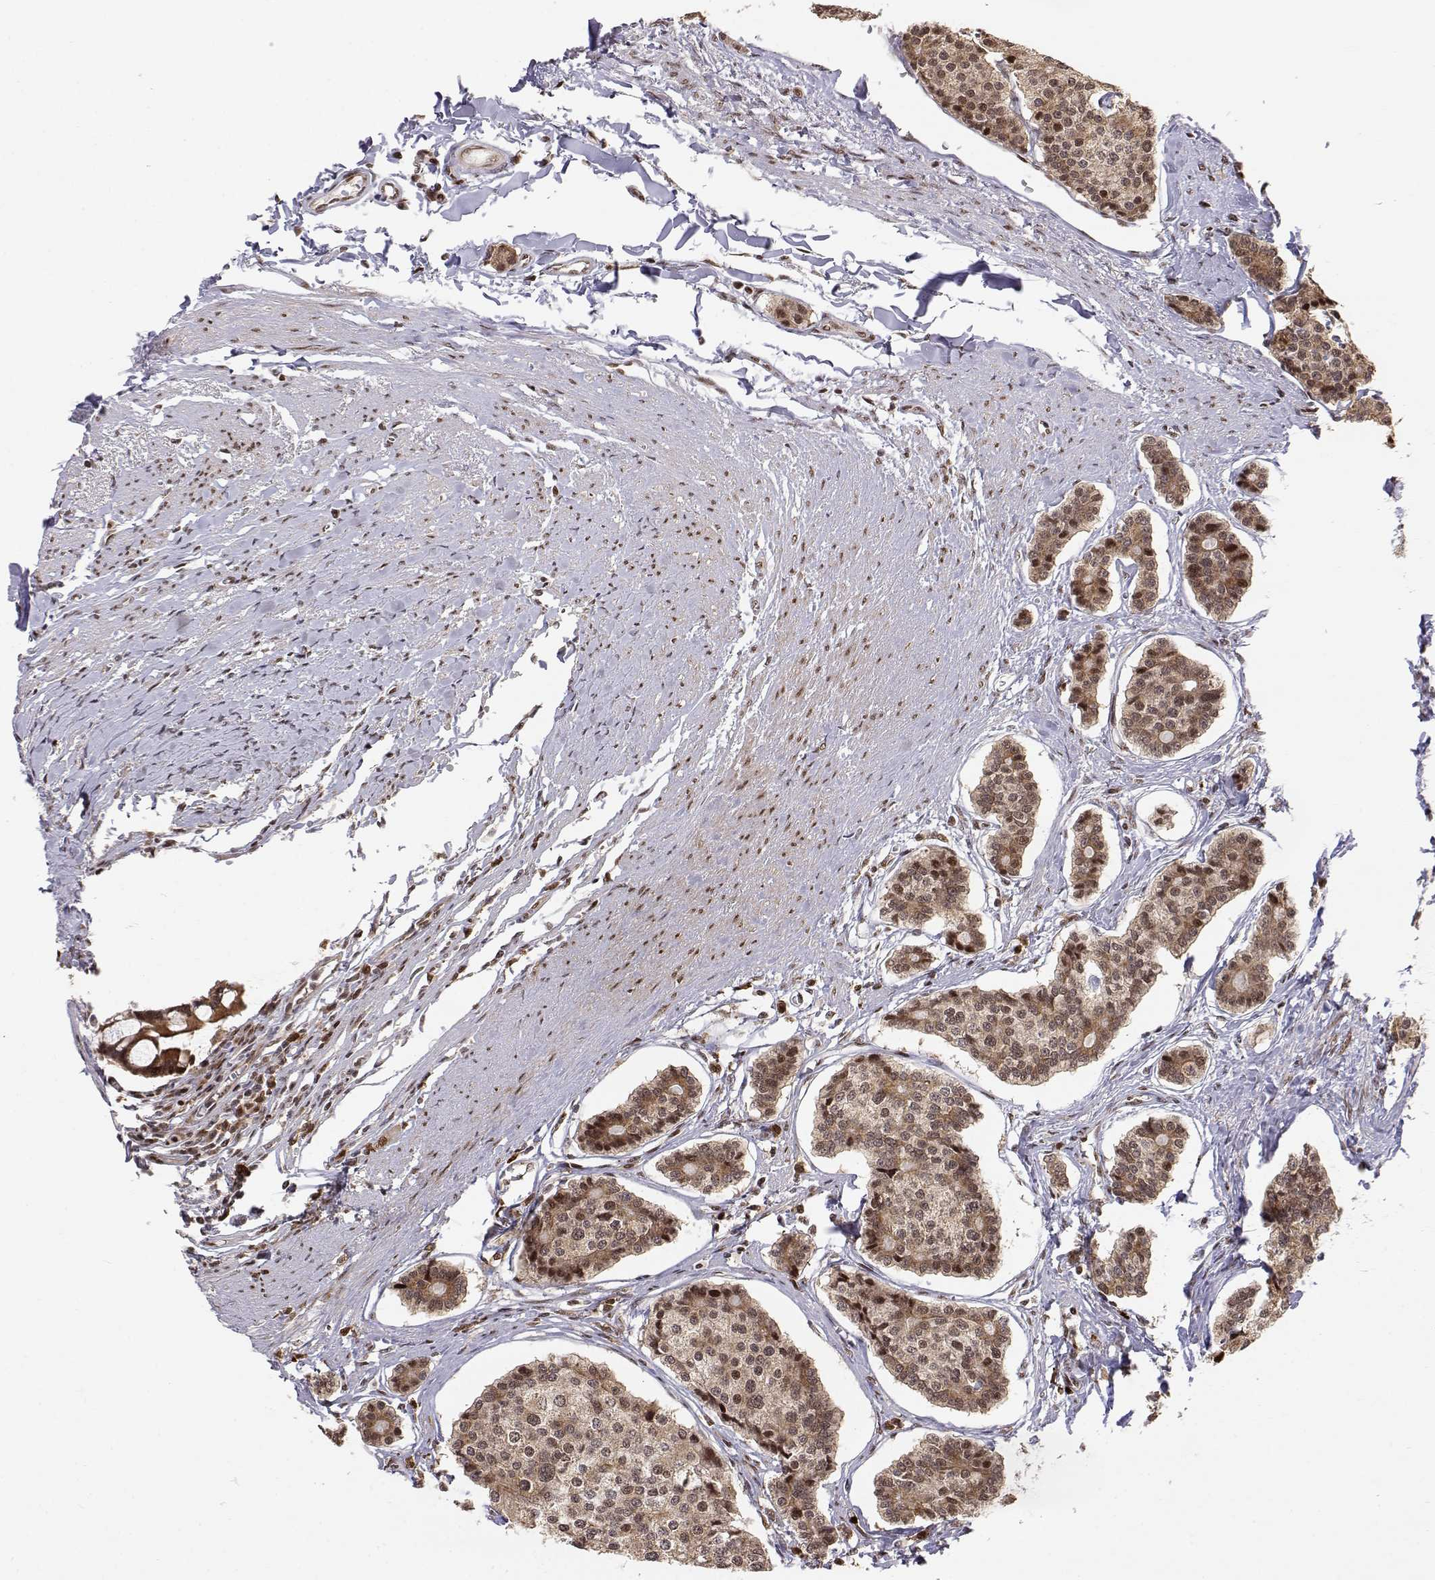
{"staining": {"intensity": "moderate", "quantity": "<25%", "location": "nuclear"}, "tissue": "carcinoid", "cell_type": "Tumor cells", "image_type": "cancer", "snomed": [{"axis": "morphology", "description": "Carcinoid, malignant, NOS"}, {"axis": "topography", "description": "Small intestine"}], "caption": "Protein staining demonstrates moderate nuclear staining in approximately <25% of tumor cells in malignant carcinoid. Nuclei are stained in blue.", "gene": "BRCA1", "patient": {"sex": "female", "age": 65}}